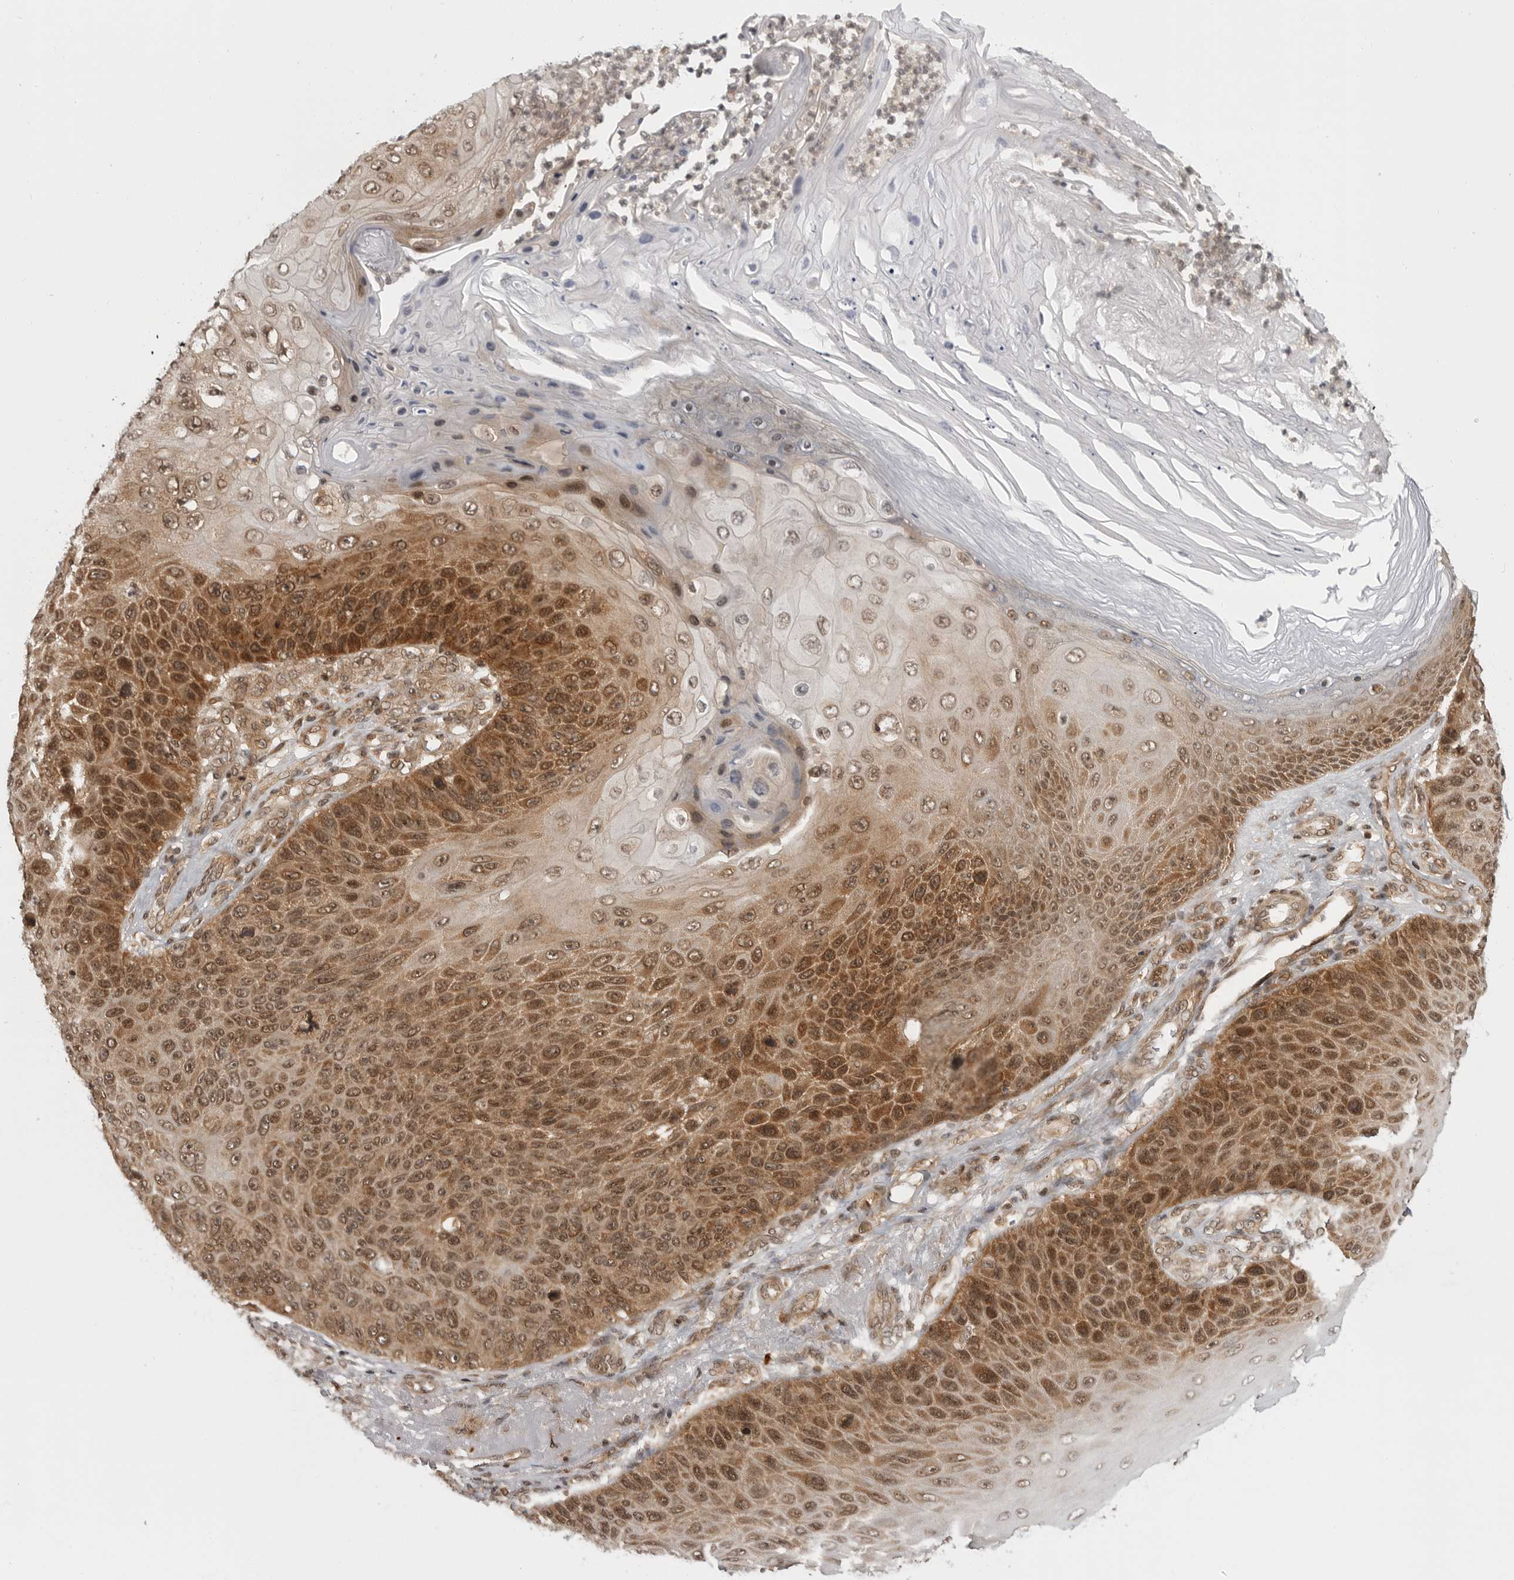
{"staining": {"intensity": "moderate", "quantity": ">75%", "location": "cytoplasmic/membranous,nuclear"}, "tissue": "skin cancer", "cell_type": "Tumor cells", "image_type": "cancer", "snomed": [{"axis": "morphology", "description": "Squamous cell carcinoma, NOS"}, {"axis": "topography", "description": "Skin"}], "caption": "Protein expression analysis of skin cancer shows moderate cytoplasmic/membranous and nuclear expression in about >75% of tumor cells.", "gene": "SZRD1", "patient": {"sex": "female", "age": 88}}